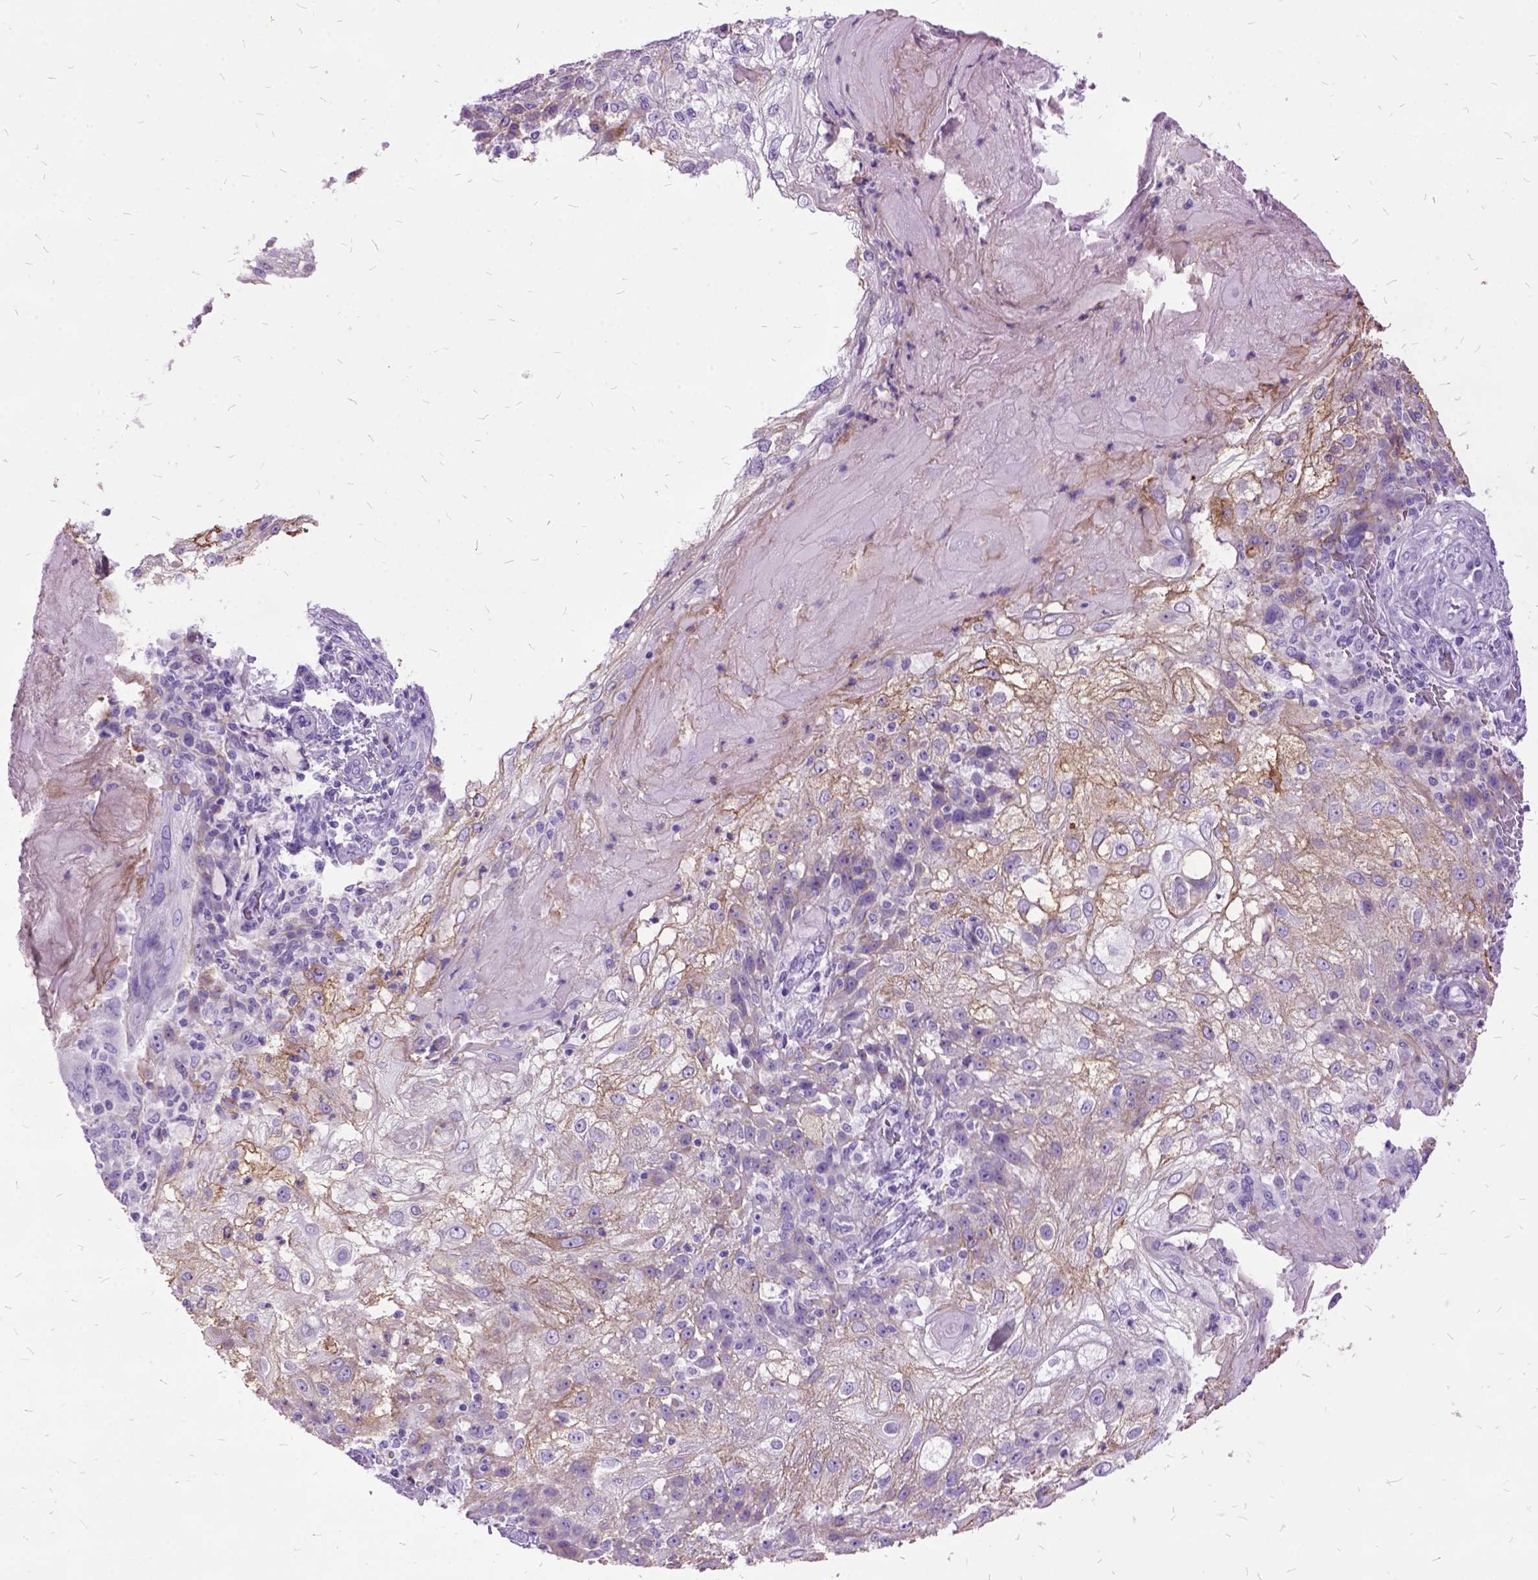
{"staining": {"intensity": "weak", "quantity": "<25%", "location": "cytoplasmic/membranous"}, "tissue": "skin cancer", "cell_type": "Tumor cells", "image_type": "cancer", "snomed": [{"axis": "morphology", "description": "Normal tissue, NOS"}, {"axis": "morphology", "description": "Squamous cell carcinoma, NOS"}, {"axis": "topography", "description": "Skin"}], "caption": "Human skin squamous cell carcinoma stained for a protein using immunohistochemistry reveals no positivity in tumor cells.", "gene": "MME", "patient": {"sex": "female", "age": 83}}